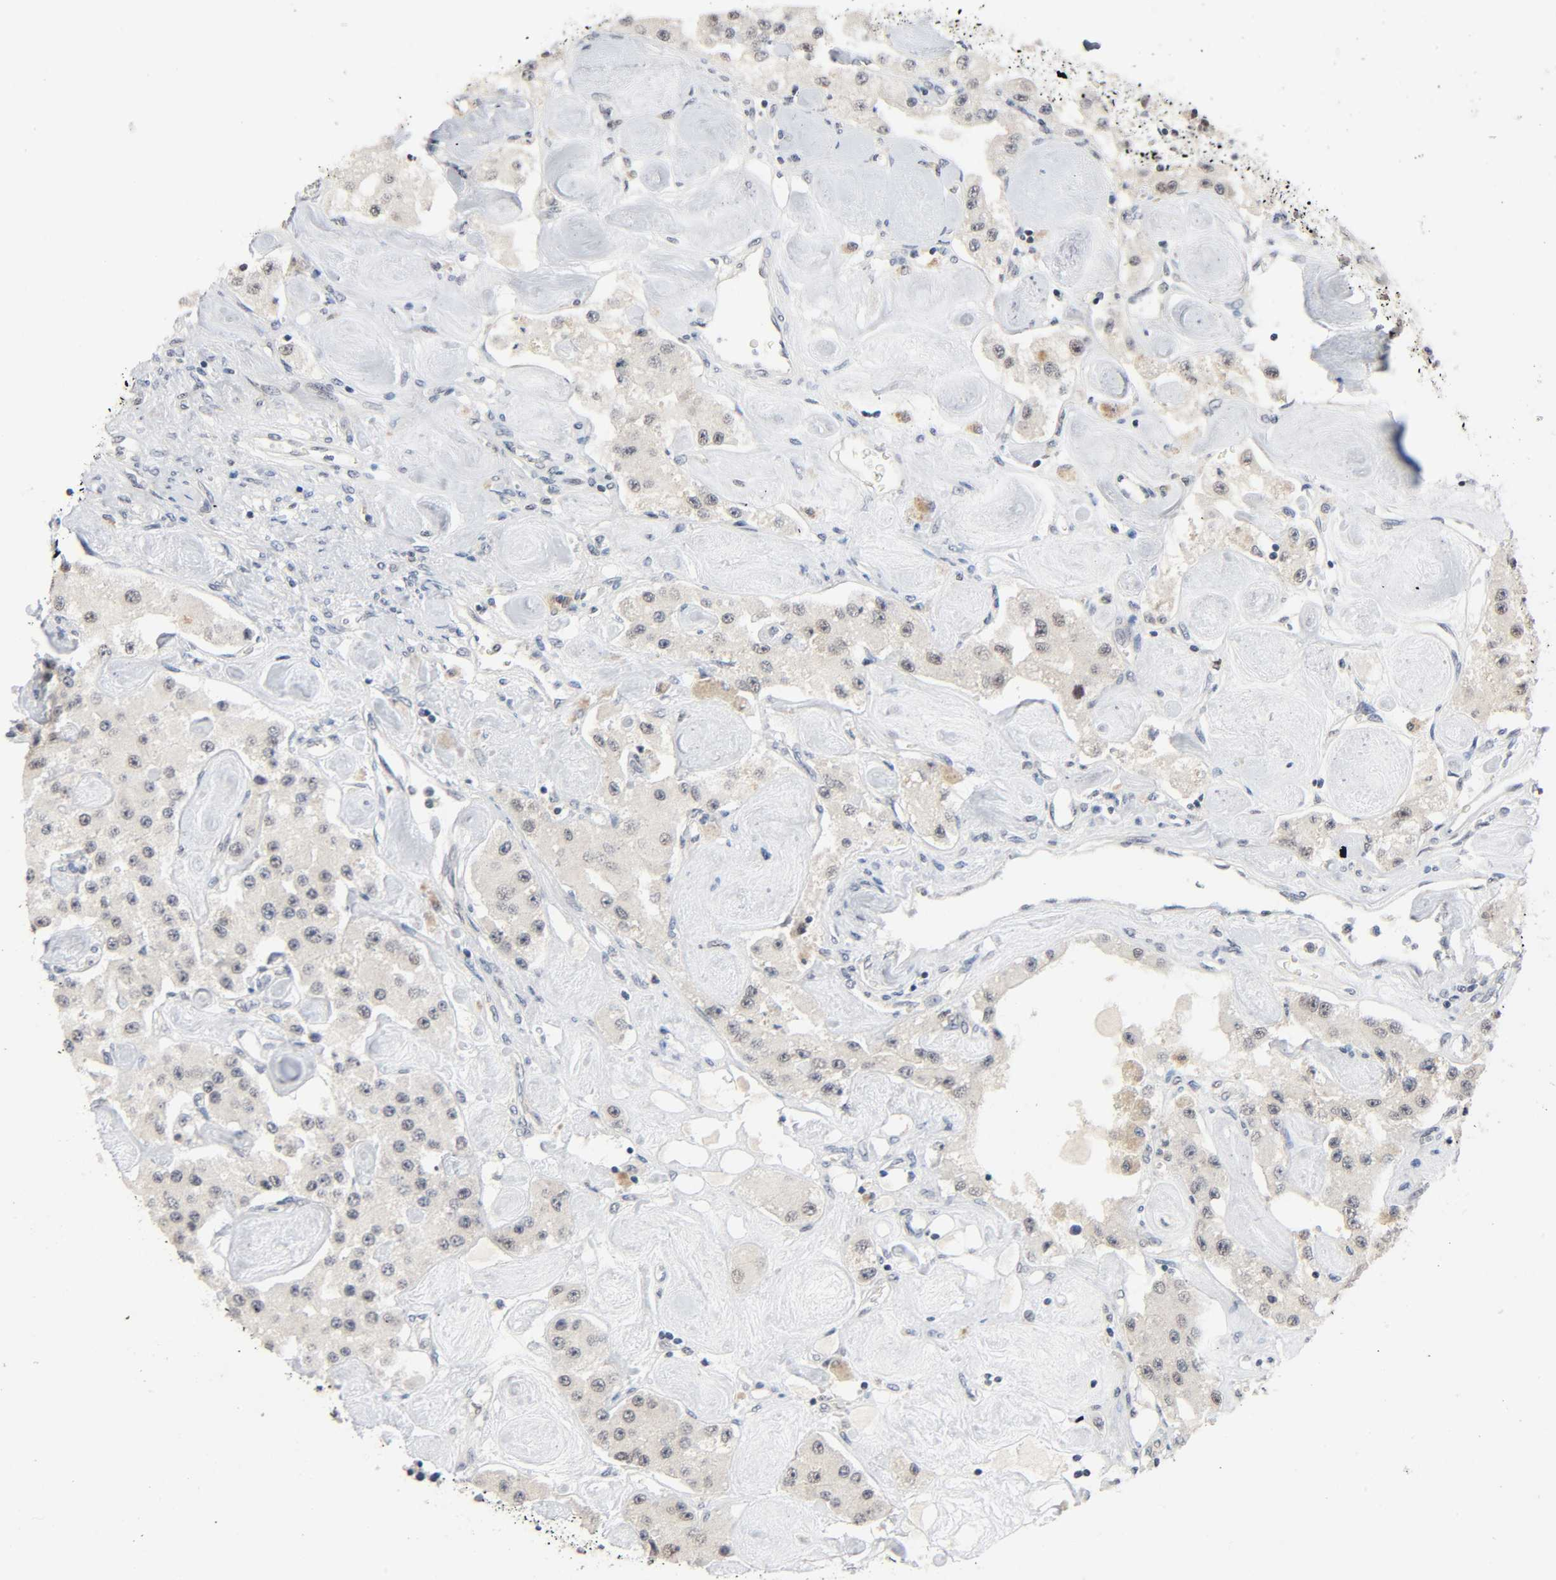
{"staining": {"intensity": "weak", "quantity": "25%-75%", "location": "cytoplasmic/membranous"}, "tissue": "carcinoid", "cell_type": "Tumor cells", "image_type": "cancer", "snomed": [{"axis": "morphology", "description": "Carcinoid, malignant, NOS"}, {"axis": "topography", "description": "Pancreas"}], "caption": "The micrograph reveals immunohistochemical staining of carcinoid. There is weak cytoplasmic/membranous staining is appreciated in about 25%-75% of tumor cells.", "gene": "MAPKAPK5", "patient": {"sex": "male", "age": 41}}